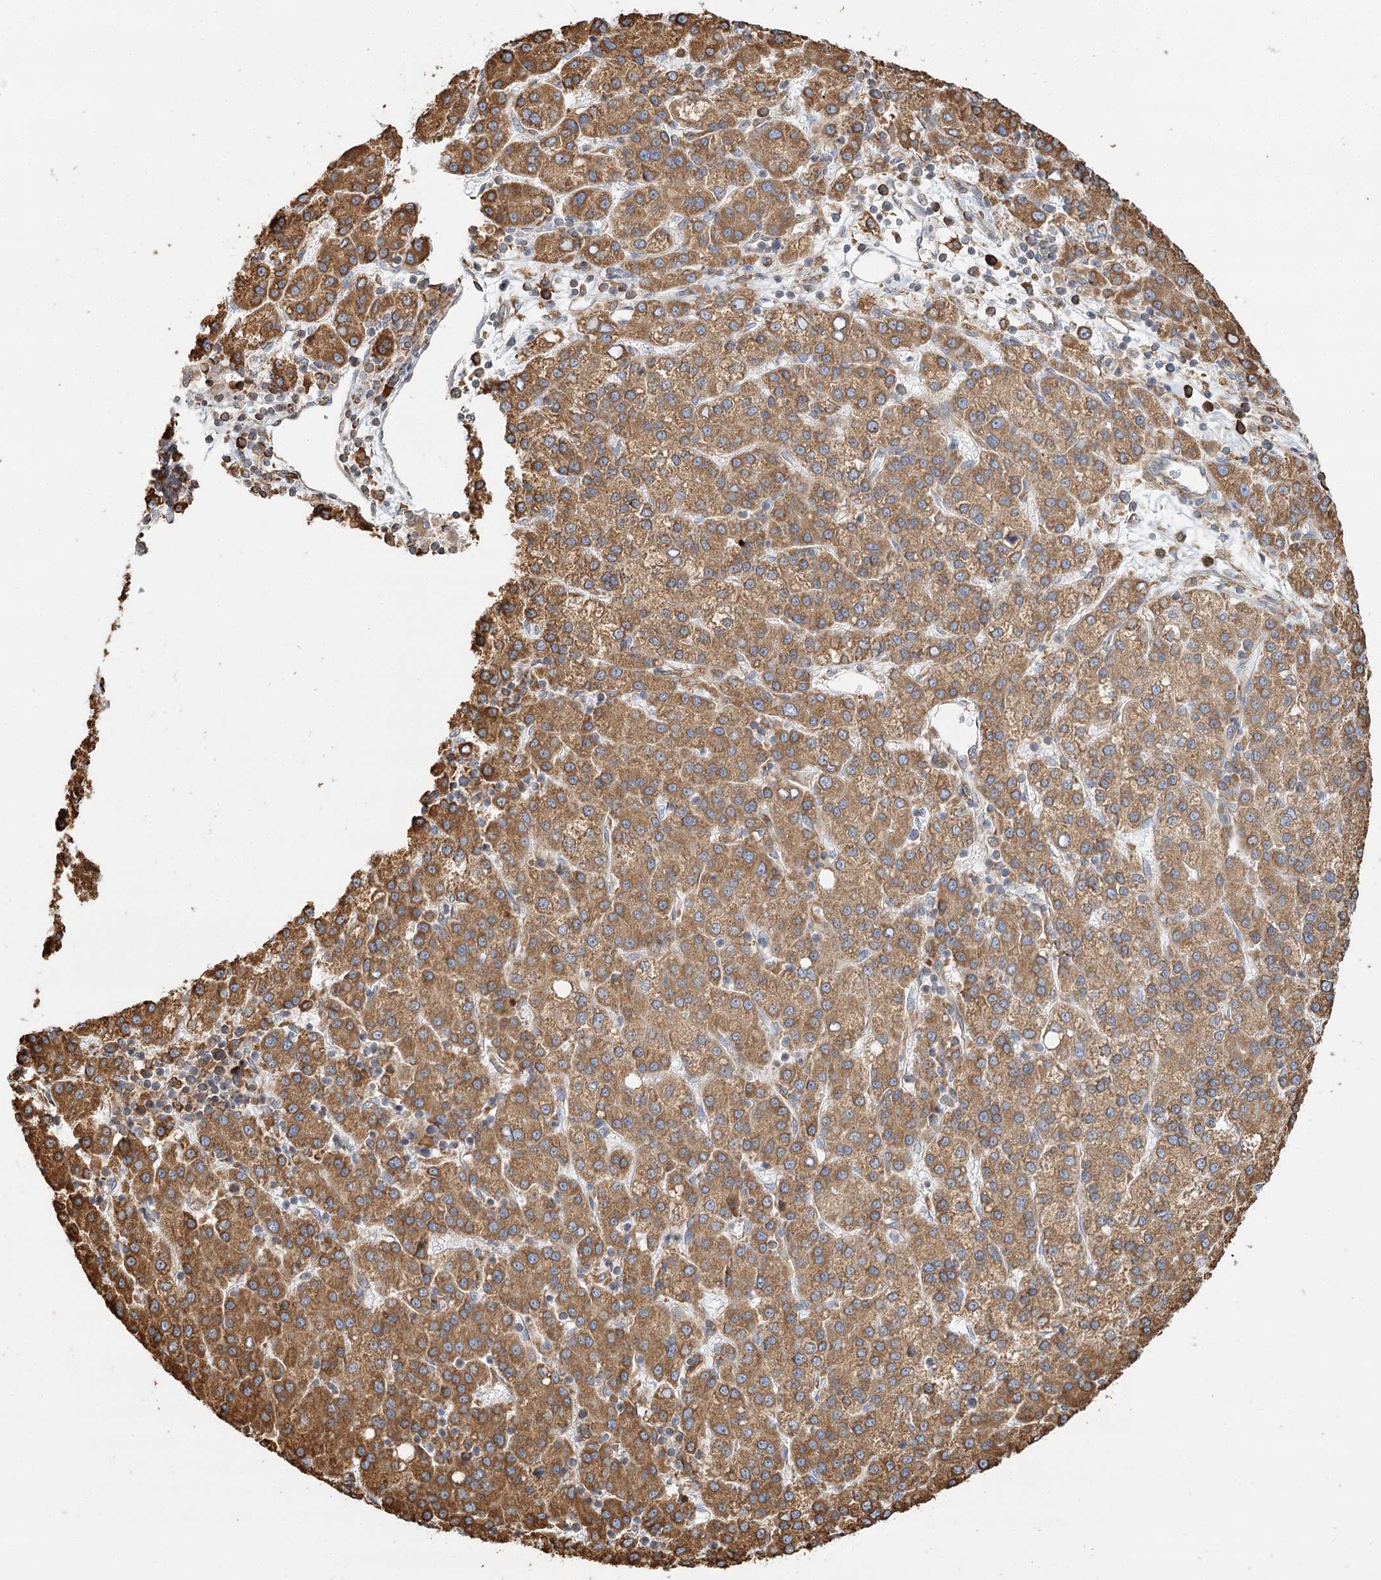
{"staining": {"intensity": "moderate", "quantity": ">75%", "location": "cytoplasmic/membranous"}, "tissue": "liver cancer", "cell_type": "Tumor cells", "image_type": "cancer", "snomed": [{"axis": "morphology", "description": "Carcinoma, Hepatocellular, NOS"}, {"axis": "topography", "description": "Liver"}], "caption": "The micrograph demonstrates staining of hepatocellular carcinoma (liver), revealing moderate cytoplasmic/membranous protein positivity (brown color) within tumor cells.", "gene": "TAS1R1", "patient": {"sex": "female", "age": 58}}